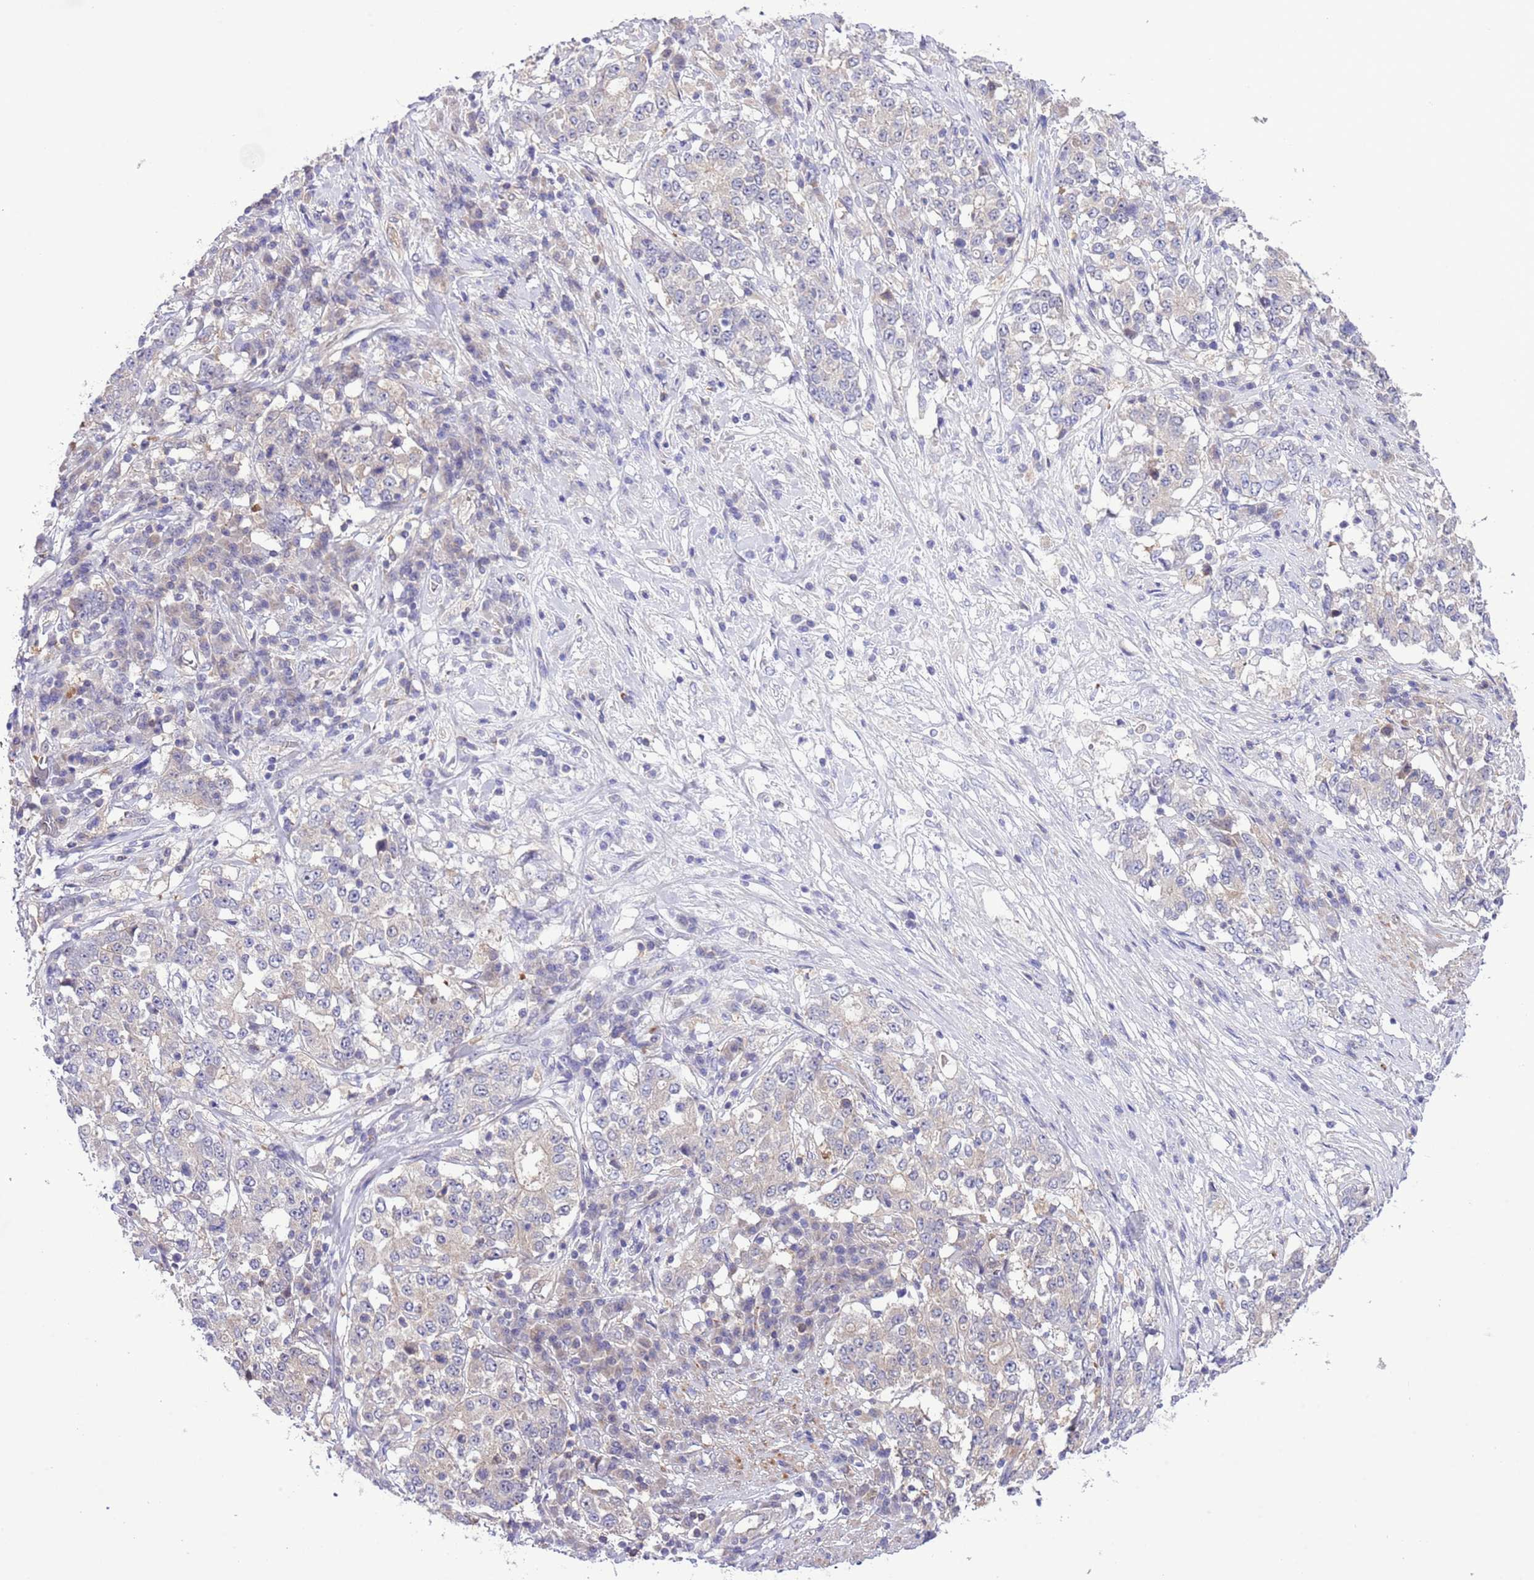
{"staining": {"intensity": "negative", "quantity": "none", "location": "none"}, "tissue": "stomach cancer", "cell_type": "Tumor cells", "image_type": "cancer", "snomed": [{"axis": "morphology", "description": "Adenocarcinoma, NOS"}, {"axis": "topography", "description": "Stomach"}], "caption": "A photomicrograph of adenocarcinoma (stomach) stained for a protein displays no brown staining in tumor cells.", "gene": "PRR32", "patient": {"sex": "male", "age": 59}}